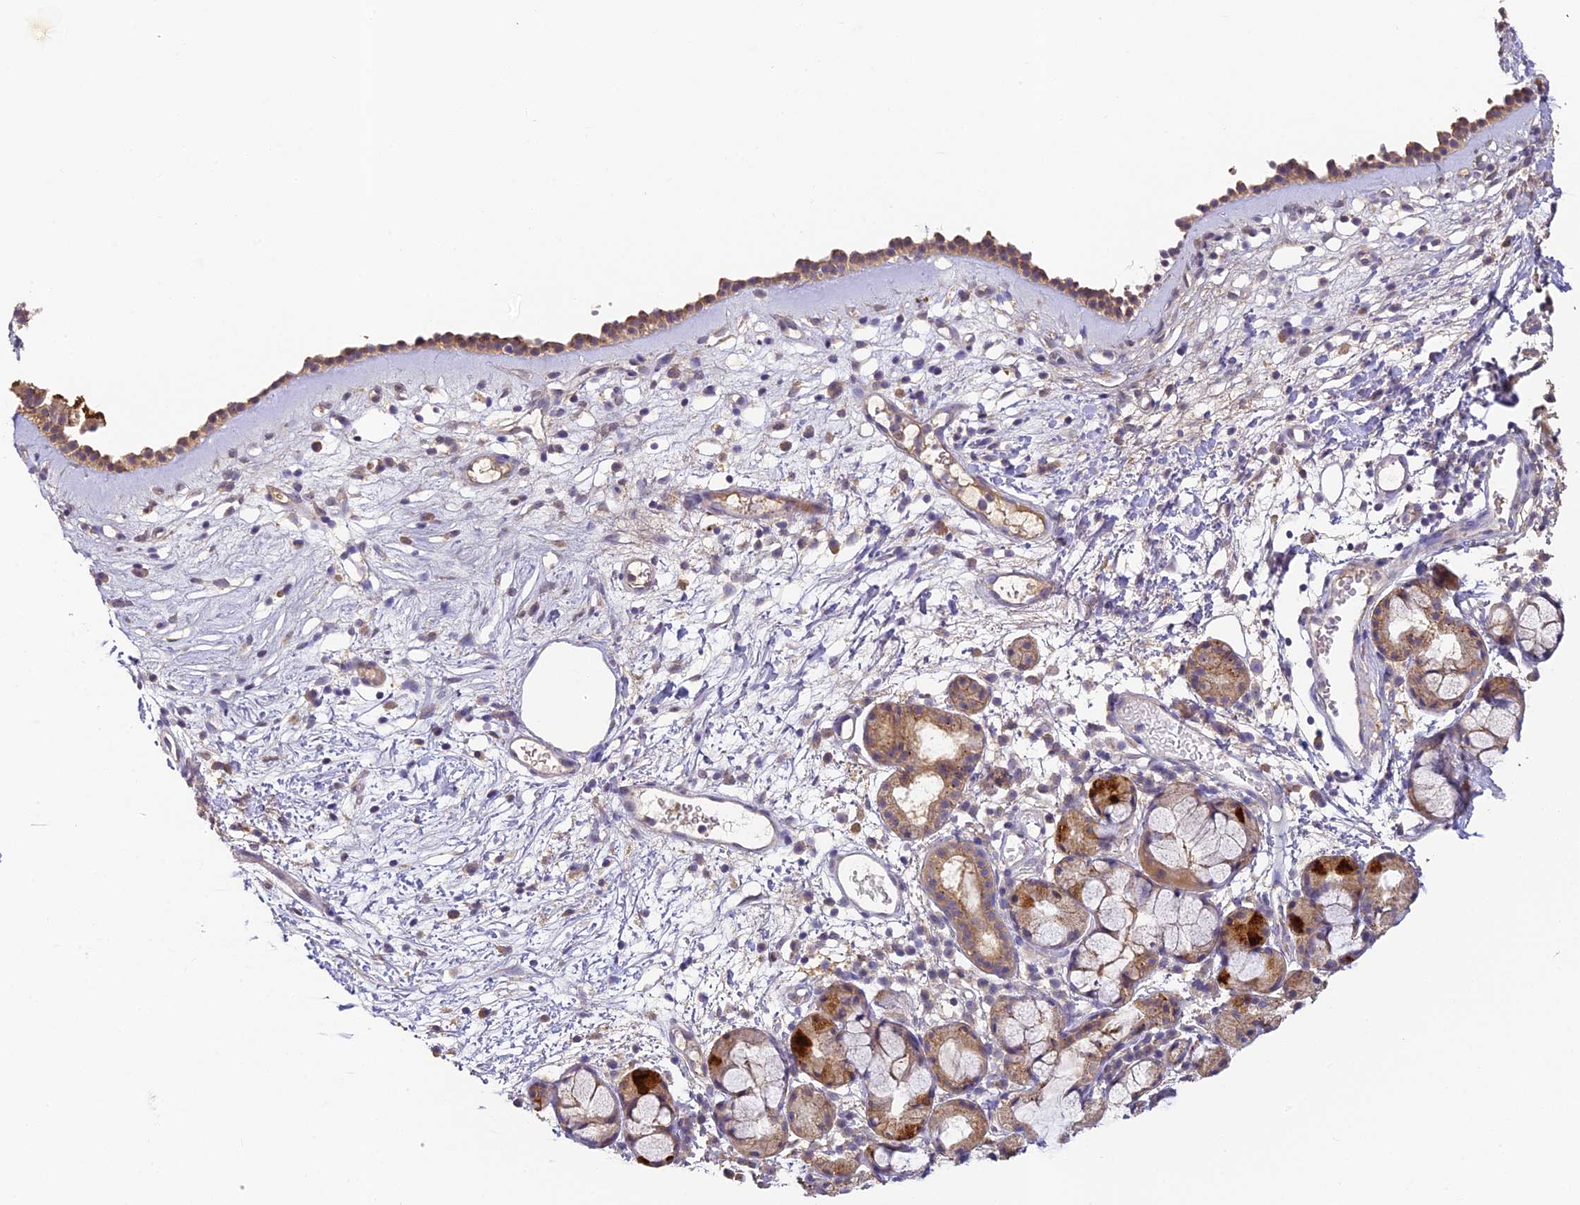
{"staining": {"intensity": "strong", "quantity": ">75%", "location": "cytoplasmic/membranous"}, "tissue": "nasopharynx", "cell_type": "Respiratory epithelial cells", "image_type": "normal", "snomed": [{"axis": "morphology", "description": "Normal tissue, NOS"}, {"axis": "morphology", "description": "Inflammation, NOS"}, {"axis": "topography", "description": "Nasopharynx"}], "caption": "The micrograph exhibits staining of normal nasopharynx, revealing strong cytoplasmic/membranous protein positivity (brown color) within respiratory epithelial cells. (DAB (3,3'-diaminobenzidine) IHC, brown staining for protein, blue staining for nuclei).", "gene": "YAE1", "patient": {"sex": "male", "age": 70}}